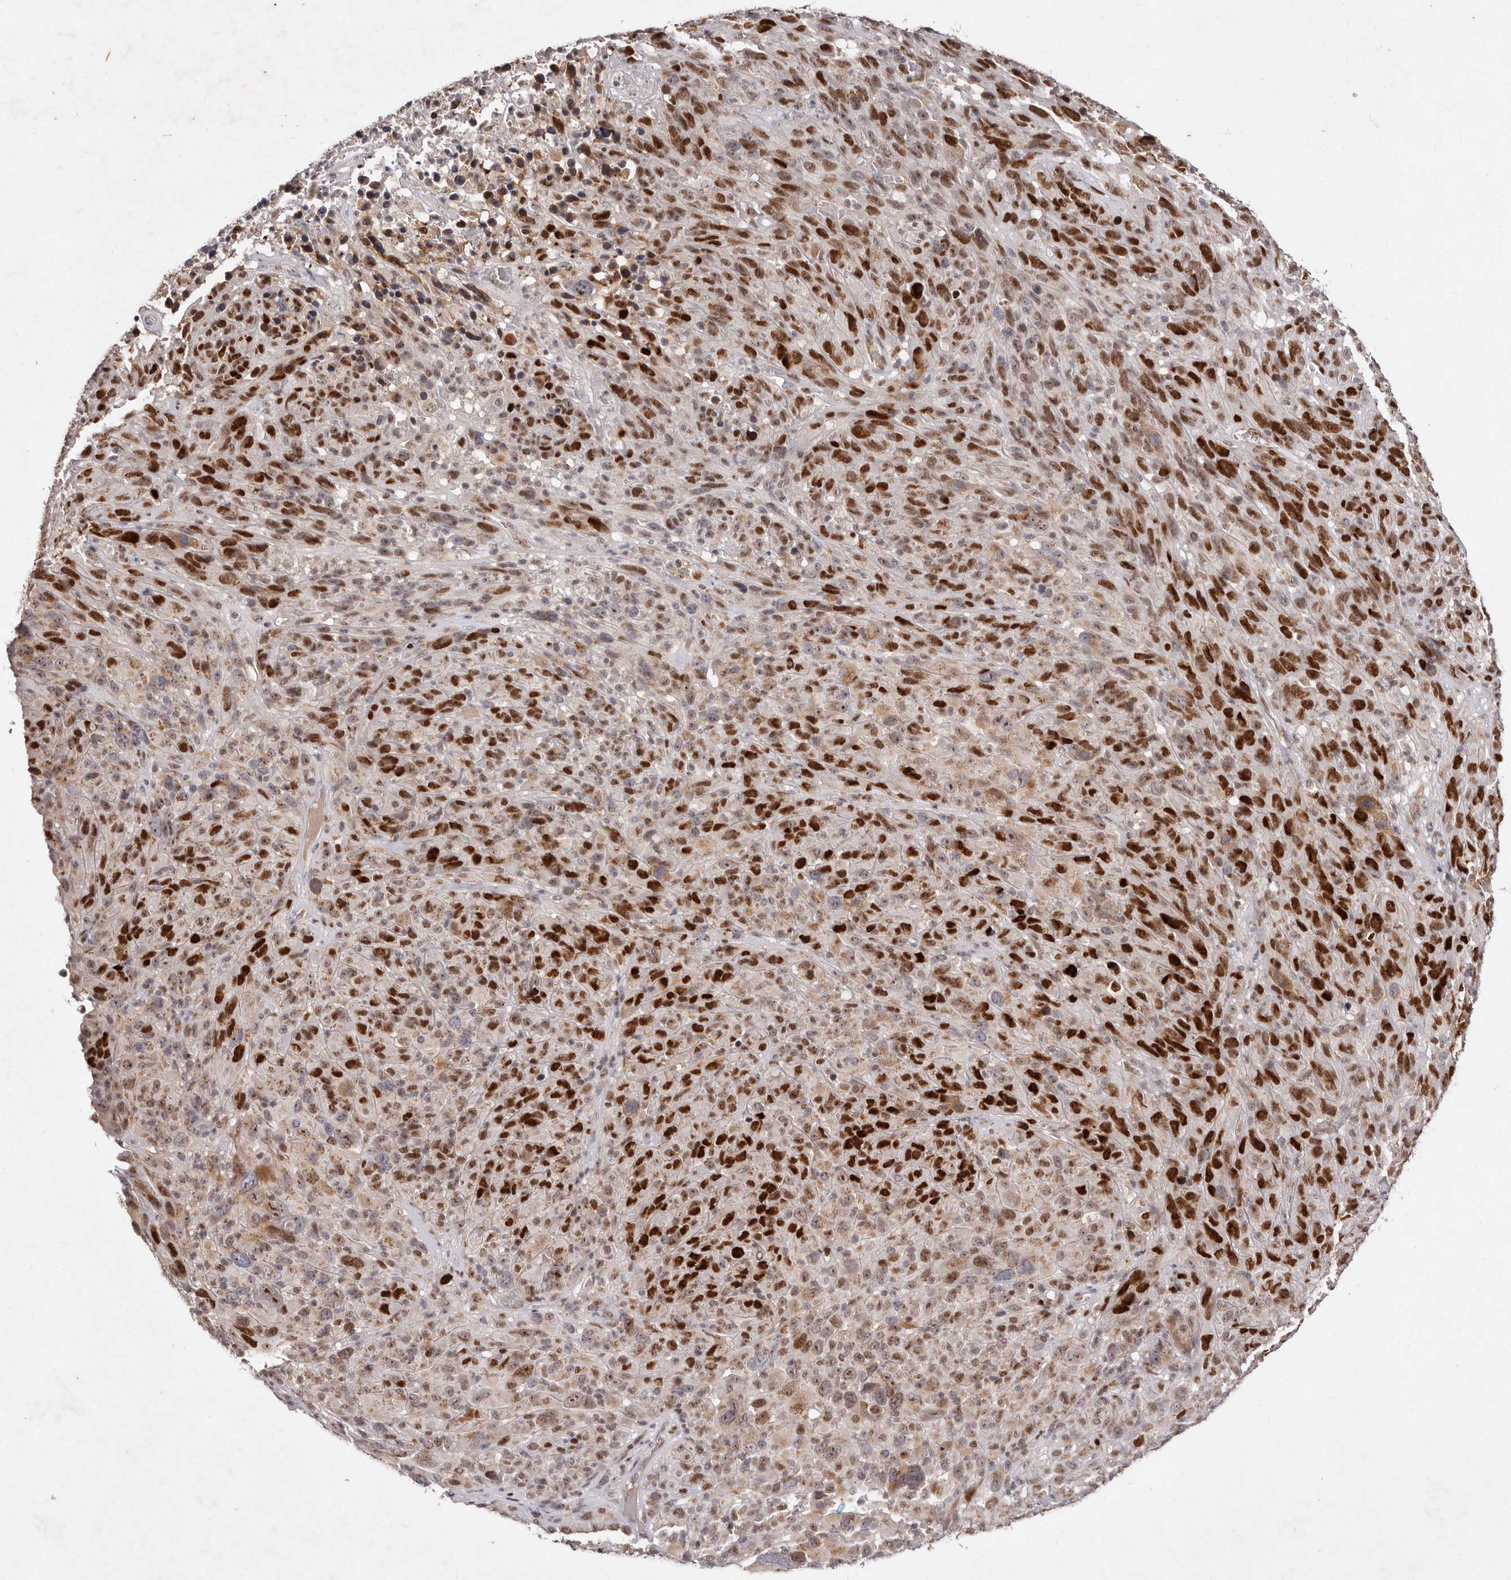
{"staining": {"intensity": "strong", "quantity": "25%-75%", "location": "nuclear"}, "tissue": "melanoma", "cell_type": "Tumor cells", "image_type": "cancer", "snomed": [{"axis": "morphology", "description": "Malignant melanoma, NOS"}, {"axis": "topography", "description": "Skin of head"}], "caption": "A brown stain highlights strong nuclear staining of a protein in malignant melanoma tumor cells. (DAB (3,3'-diaminobenzidine) = brown stain, brightfield microscopy at high magnification).", "gene": "KLF7", "patient": {"sex": "male", "age": 96}}